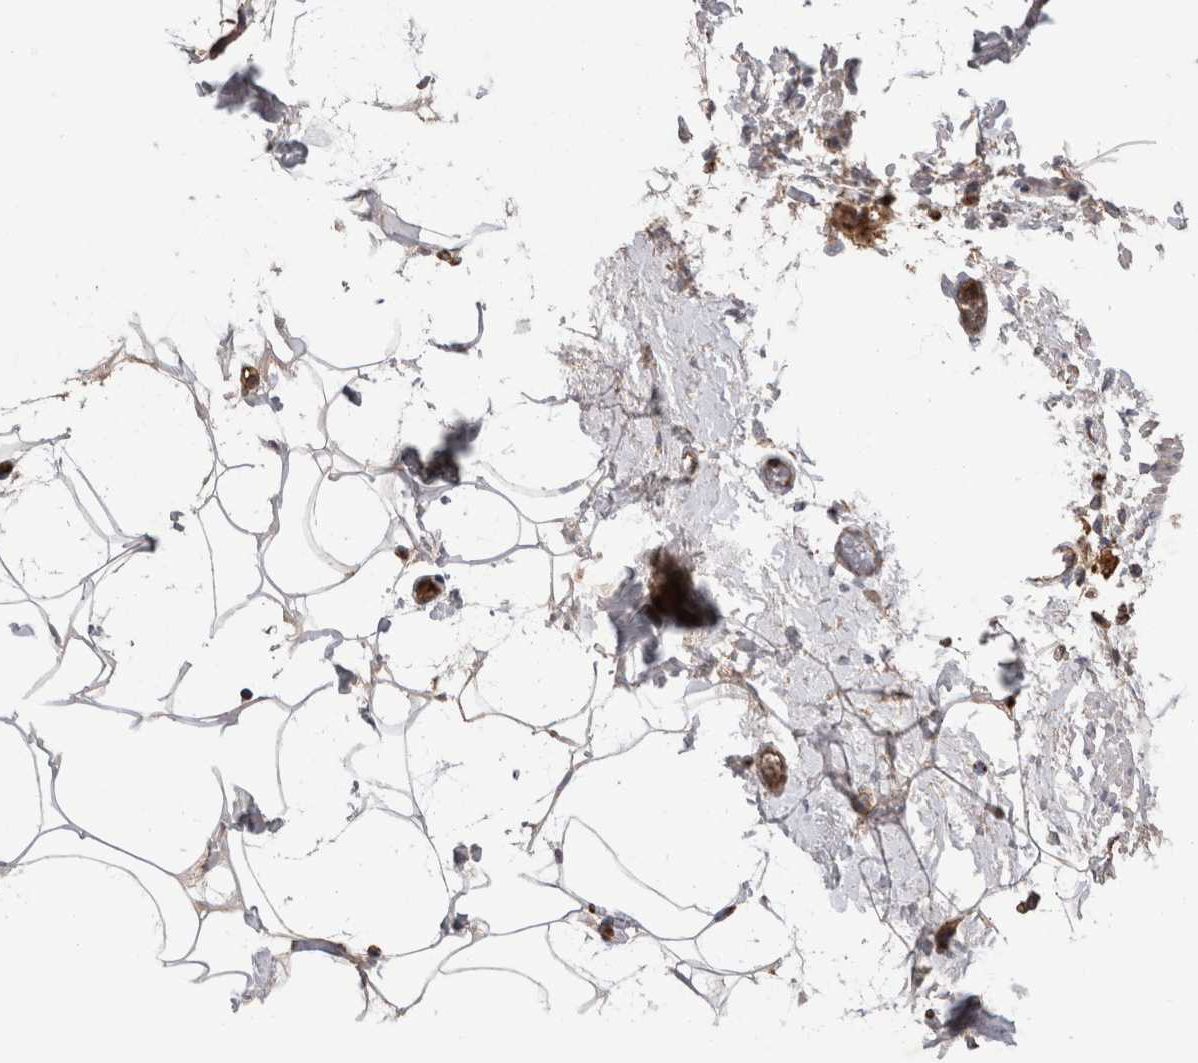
{"staining": {"intensity": "strong", "quantity": ">75%", "location": "cytoplasmic/membranous"}, "tissue": "adipose tissue", "cell_type": "Adipocytes", "image_type": "normal", "snomed": [{"axis": "morphology", "description": "Normal tissue, NOS"}, {"axis": "morphology", "description": "Fibrosis, NOS"}, {"axis": "topography", "description": "Breast"}, {"axis": "topography", "description": "Adipose tissue"}], "caption": "Normal adipose tissue was stained to show a protein in brown. There is high levels of strong cytoplasmic/membranous staining in about >75% of adipocytes.", "gene": "DARS2", "patient": {"sex": "female", "age": 39}}